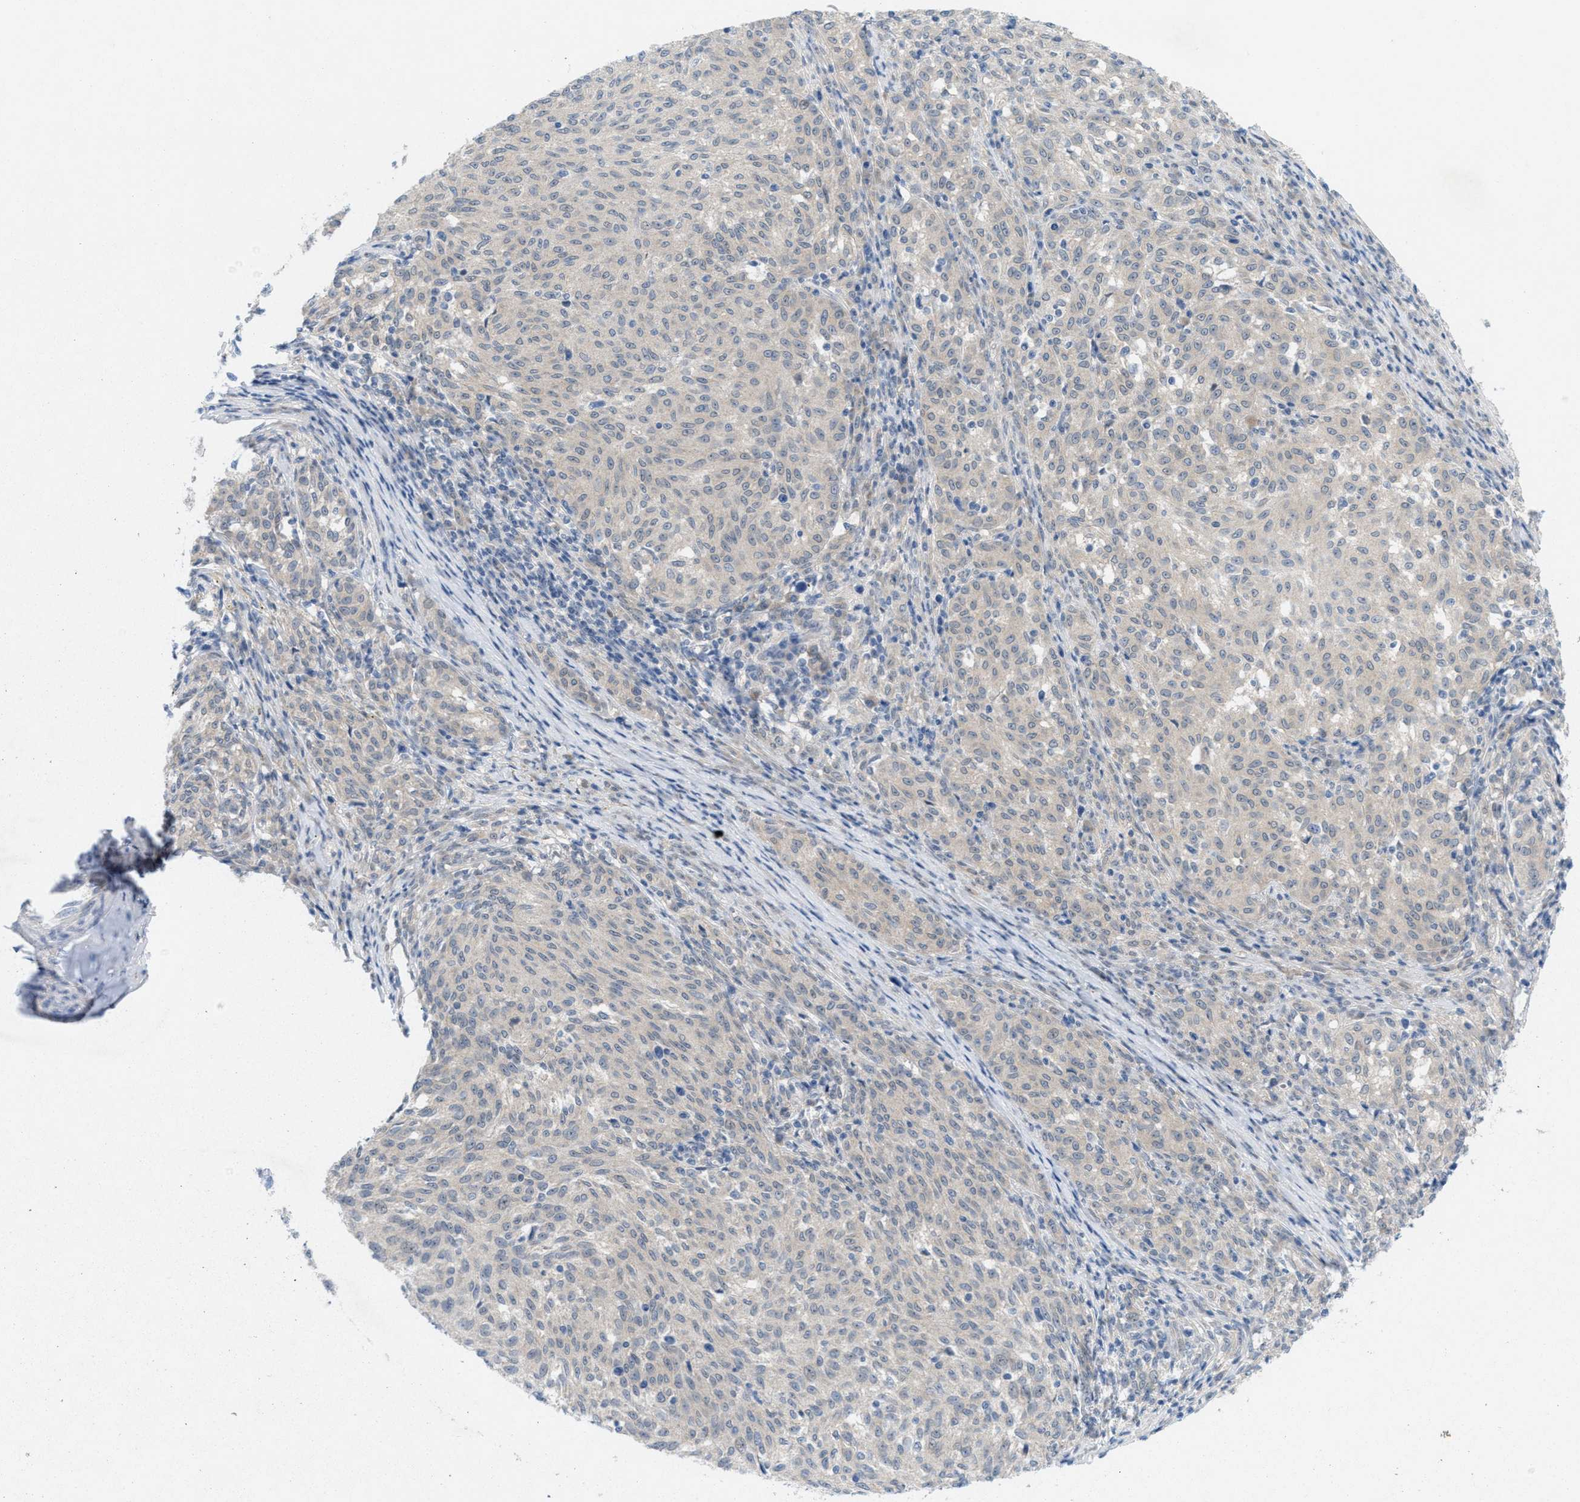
{"staining": {"intensity": "weak", "quantity": "<25%", "location": "cytoplasmic/membranous"}, "tissue": "melanoma", "cell_type": "Tumor cells", "image_type": "cancer", "snomed": [{"axis": "morphology", "description": "Malignant melanoma, NOS"}, {"axis": "topography", "description": "Skin"}], "caption": "An IHC micrograph of melanoma is shown. There is no staining in tumor cells of melanoma.", "gene": "WIPI2", "patient": {"sex": "female", "age": 72}}